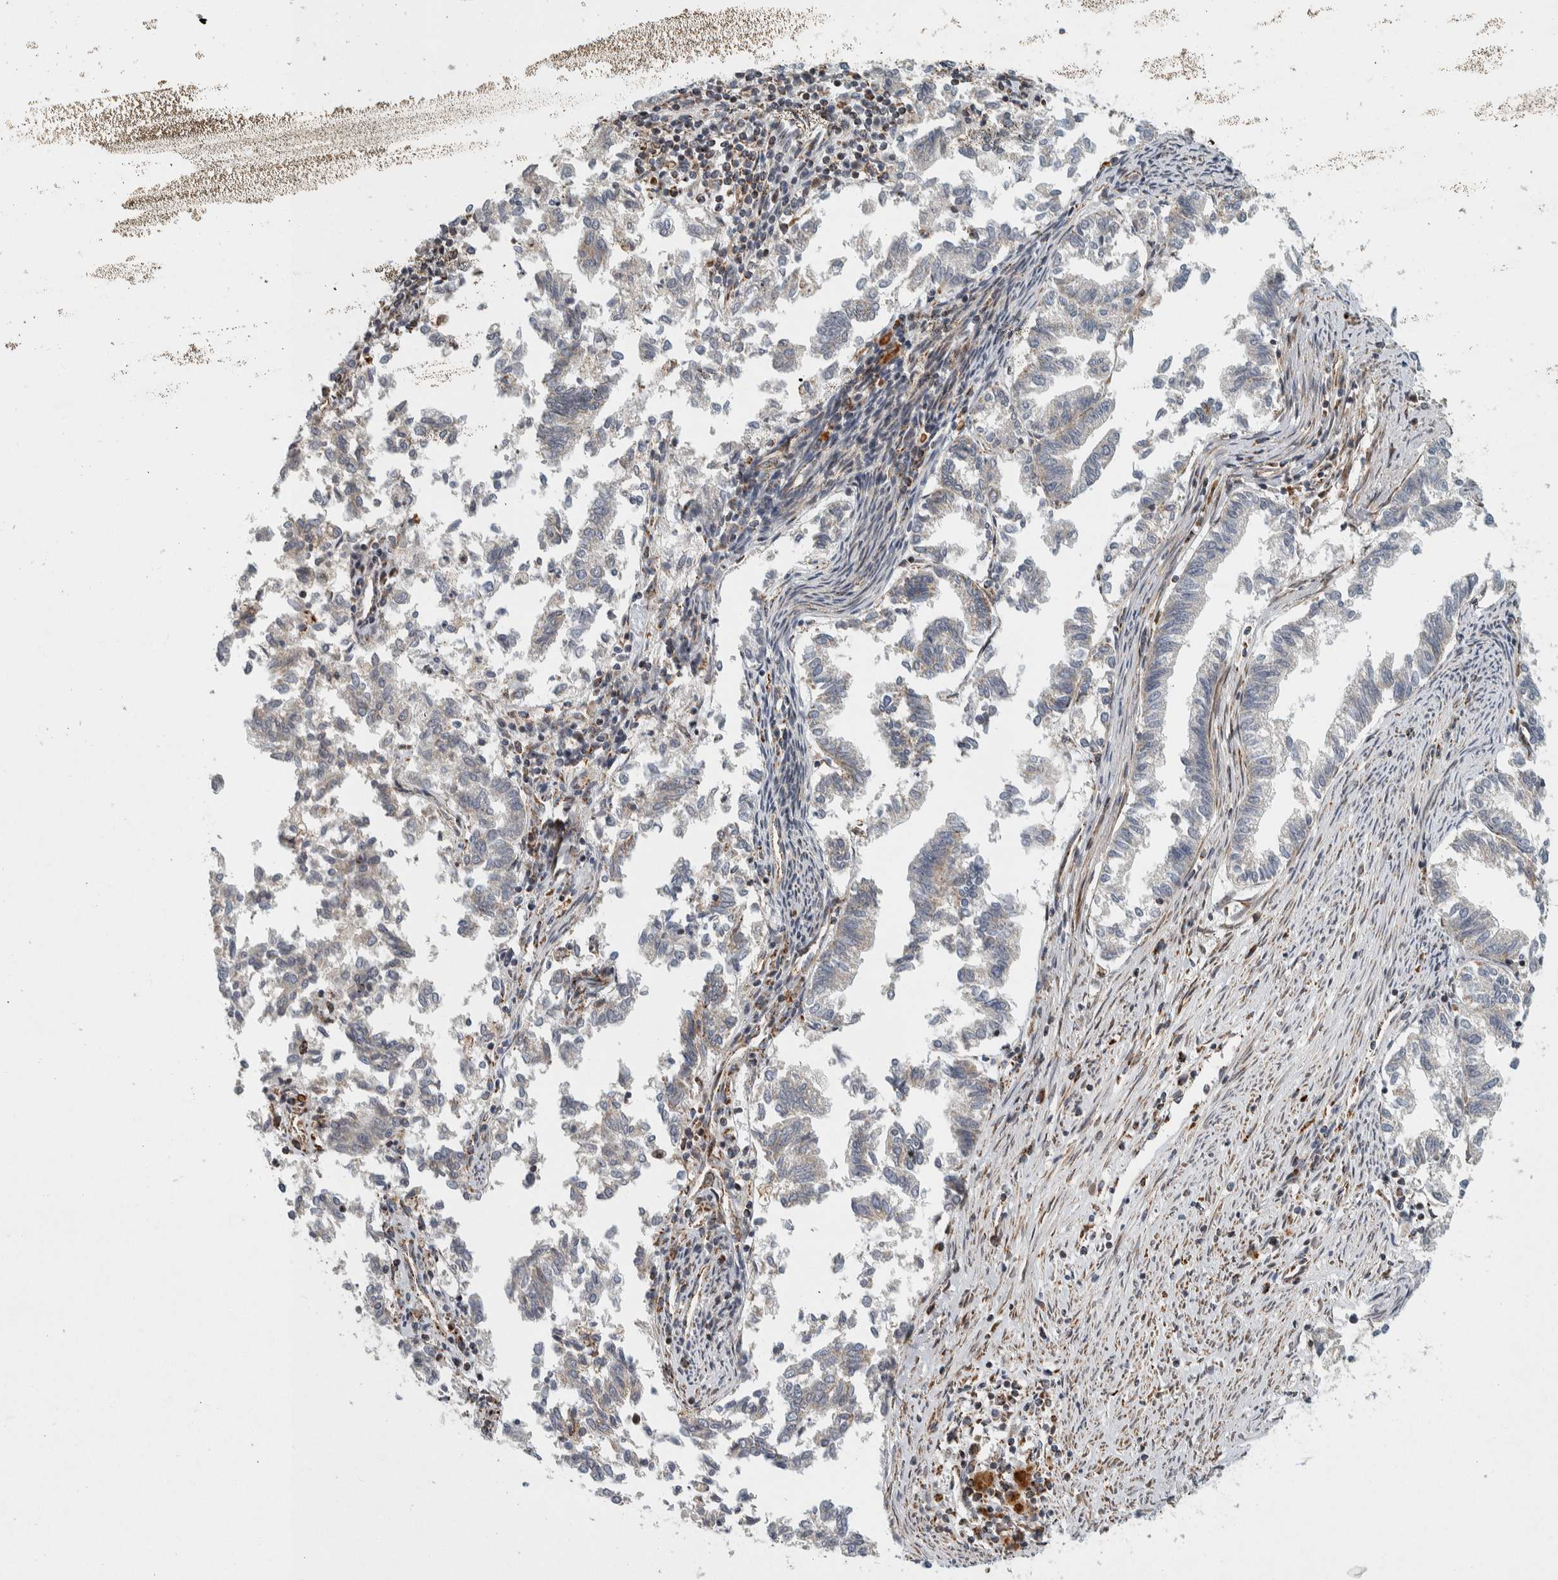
{"staining": {"intensity": "weak", "quantity": "<25%", "location": "cytoplasmic/membranous"}, "tissue": "endometrial cancer", "cell_type": "Tumor cells", "image_type": "cancer", "snomed": [{"axis": "morphology", "description": "Necrosis, NOS"}, {"axis": "morphology", "description": "Adenocarcinoma, NOS"}, {"axis": "topography", "description": "Endometrium"}], "caption": "High power microscopy photomicrograph of an IHC photomicrograph of endometrial cancer (adenocarcinoma), revealing no significant positivity in tumor cells.", "gene": "AFP", "patient": {"sex": "female", "age": 79}}